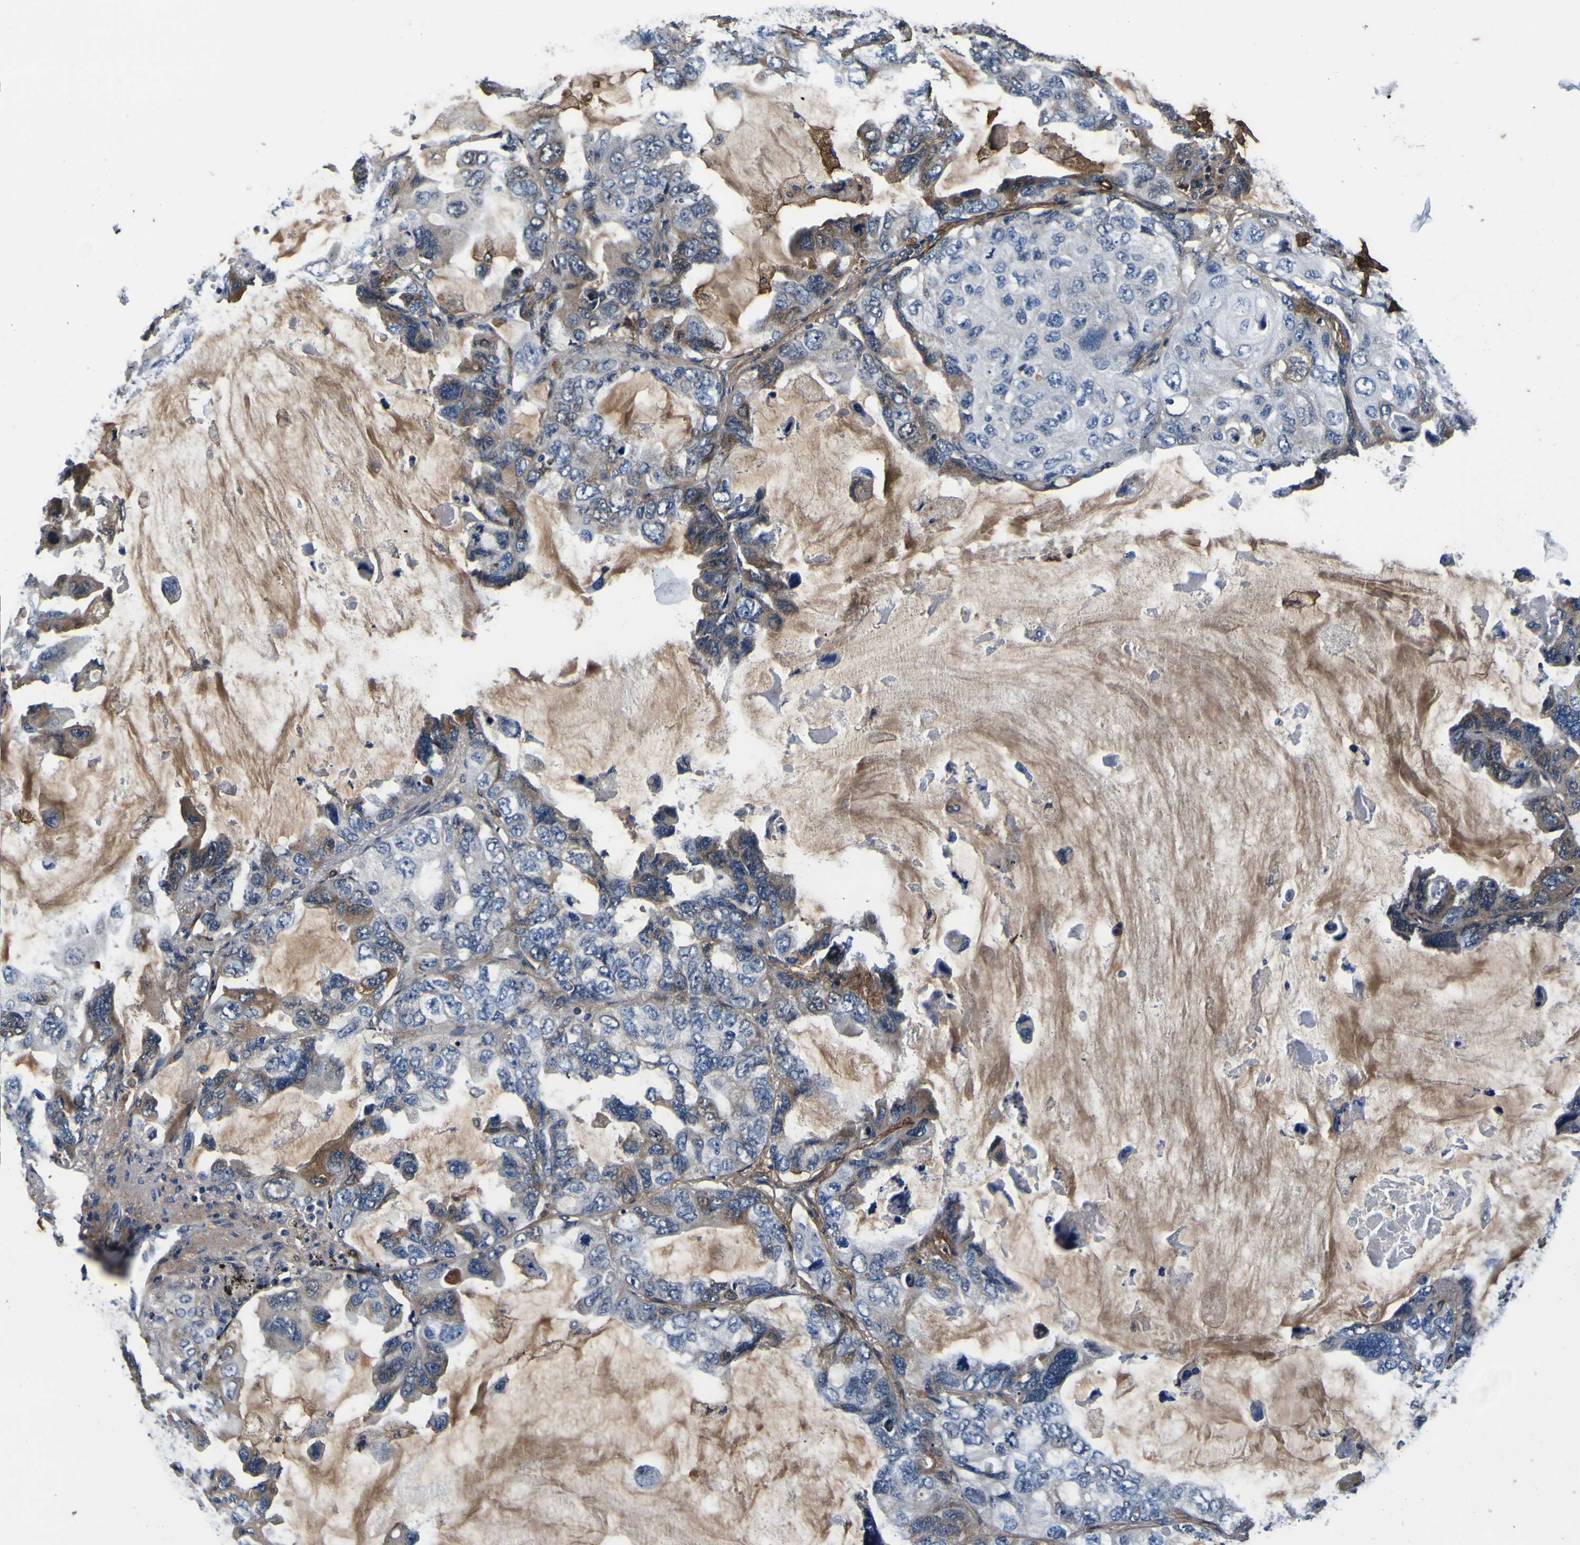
{"staining": {"intensity": "negative", "quantity": "none", "location": "none"}, "tissue": "lung cancer", "cell_type": "Tumor cells", "image_type": "cancer", "snomed": [{"axis": "morphology", "description": "Squamous cell carcinoma, NOS"}, {"axis": "topography", "description": "Lung"}], "caption": "A micrograph of squamous cell carcinoma (lung) stained for a protein displays no brown staining in tumor cells.", "gene": "POSTN", "patient": {"sex": "female", "age": 73}}